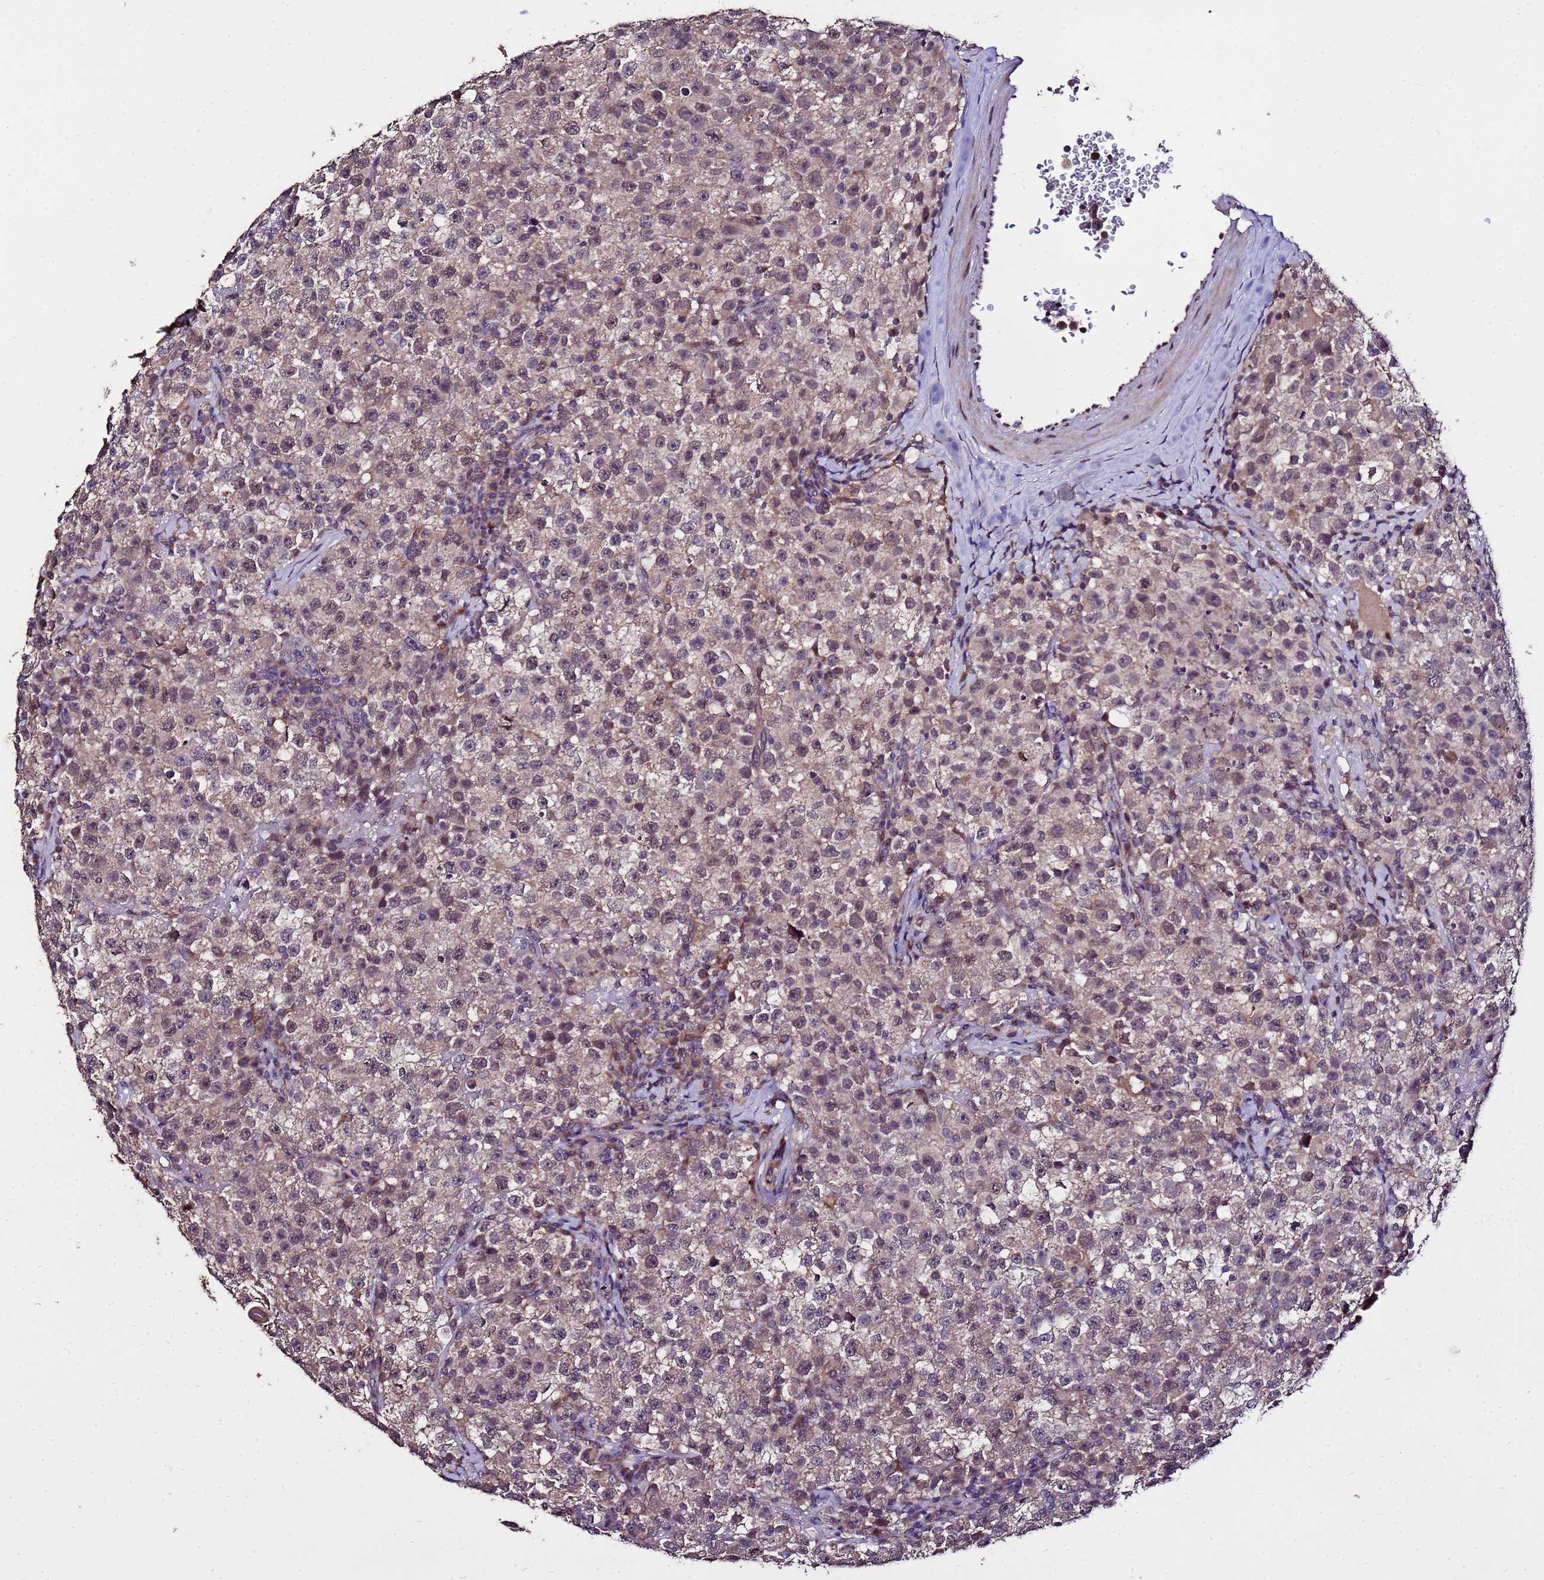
{"staining": {"intensity": "weak", "quantity": "25%-75%", "location": "cytoplasmic/membranous,nuclear"}, "tissue": "testis cancer", "cell_type": "Tumor cells", "image_type": "cancer", "snomed": [{"axis": "morphology", "description": "Seminoma, NOS"}, {"axis": "topography", "description": "Testis"}], "caption": "DAB (3,3'-diaminobenzidine) immunohistochemical staining of human seminoma (testis) reveals weak cytoplasmic/membranous and nuclear protein expression in about 25%-75% of tumor cells. (DAB (3,3'-diaminobenzidine) IHC, brown staining for protein, blue staining for nuclei).", "gene": "ZNF329", "patient": {"sex": "male", "age": 22}}